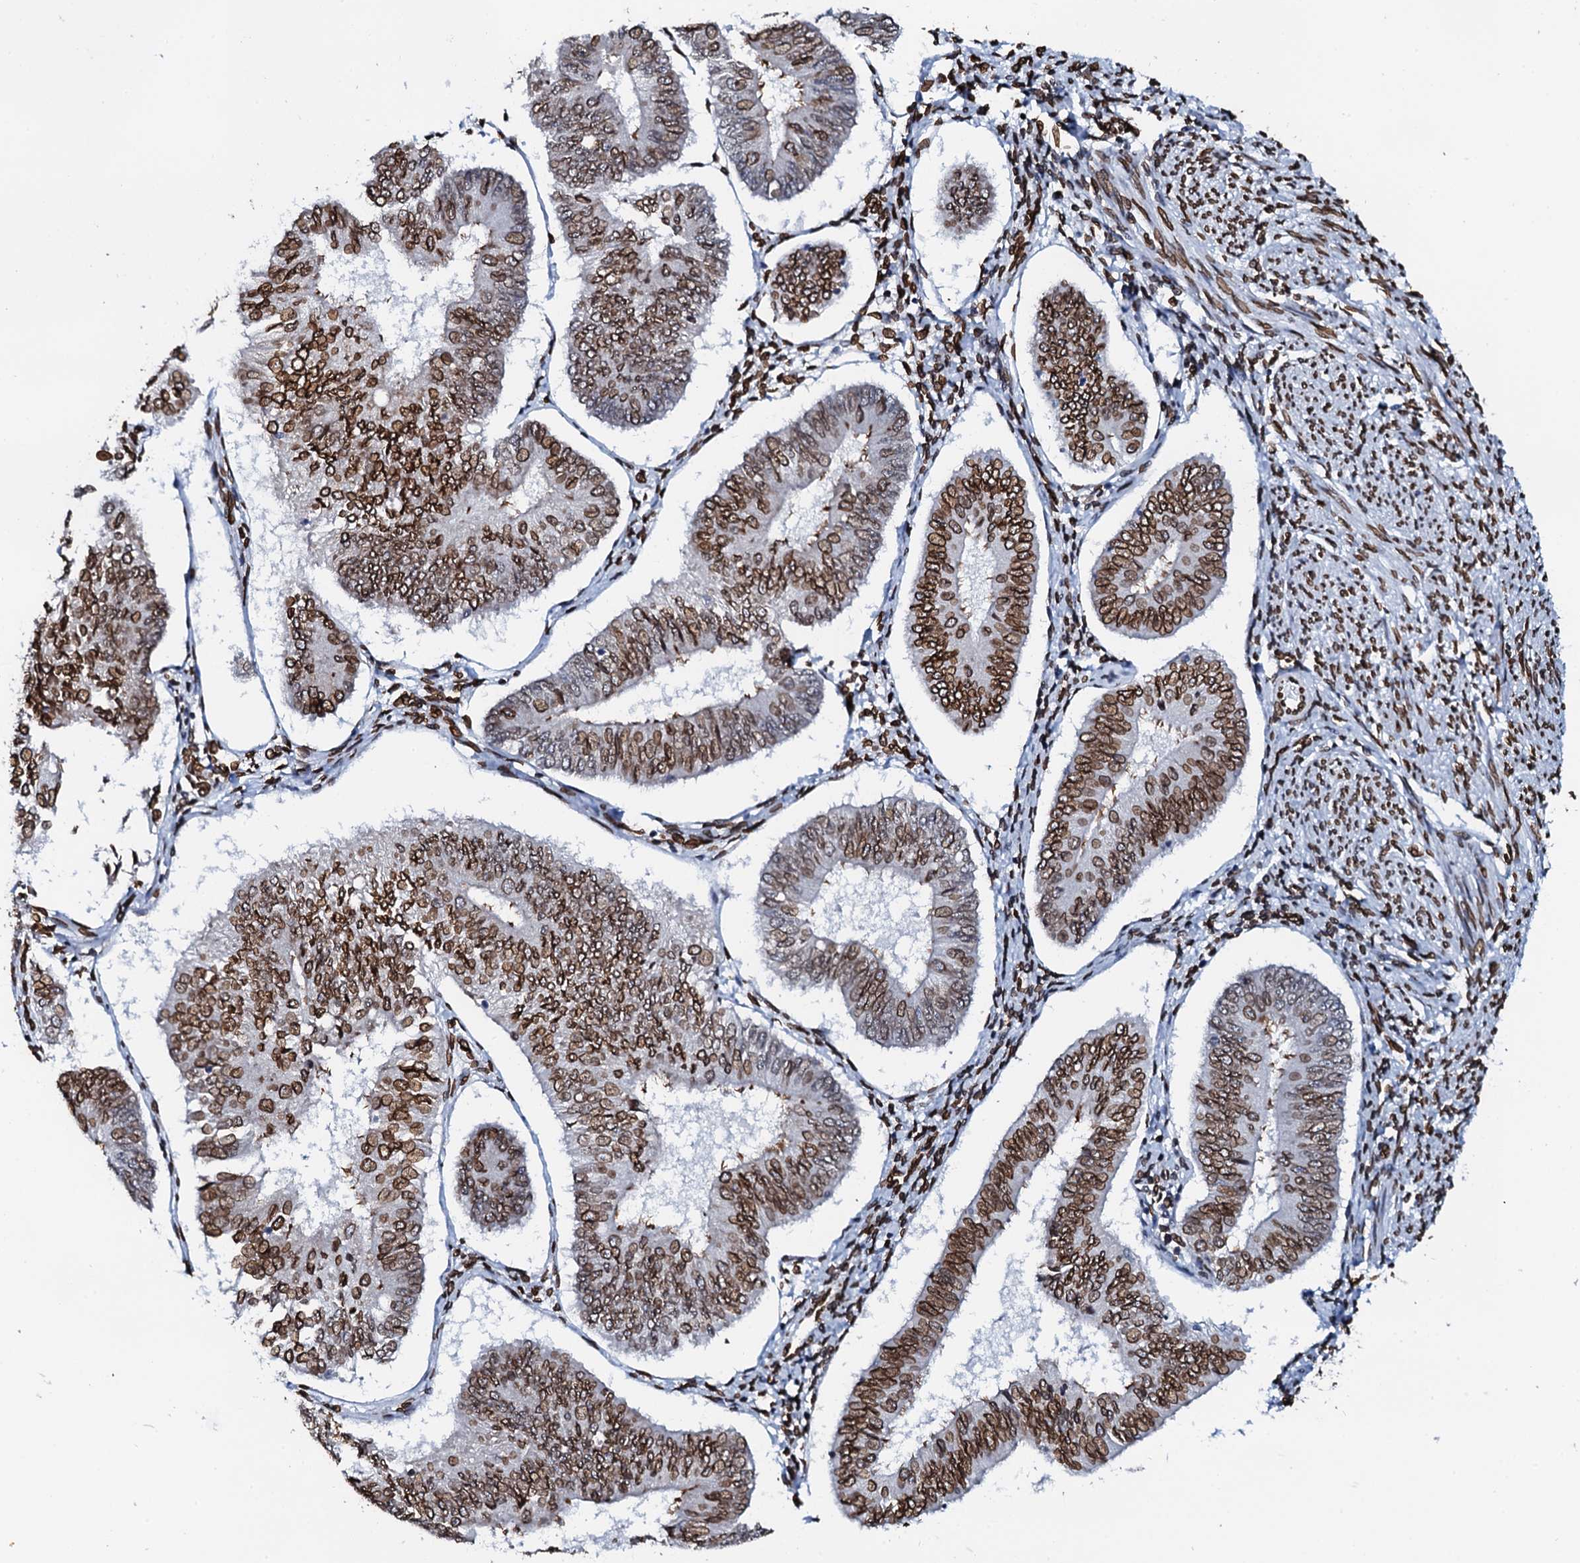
{"staining": {"intensity": "strong", "quantity": ">75%", "location": "cytoplasmic/membranous,nuclear"}, "tissue": "endometrial cancer", "cell_type": "Tumor cells", "image_type": "cancer", "snomed": [{"axis": "morphology", "description": "Adenocarcinoma, NOS"}, {"axis": "topography", "description": "Endometrium"}], "caption": "Endometrial cancer tissue displays strong cytoplasmic/membranous and nuclear expression in about >75% of tumor cells, visualized by immunohistochemistry. (DAB IHC with brightfield microscopy, high magnification).", "gene": "KATNAL2", "patient": {"sex": "female", "age": 58}}